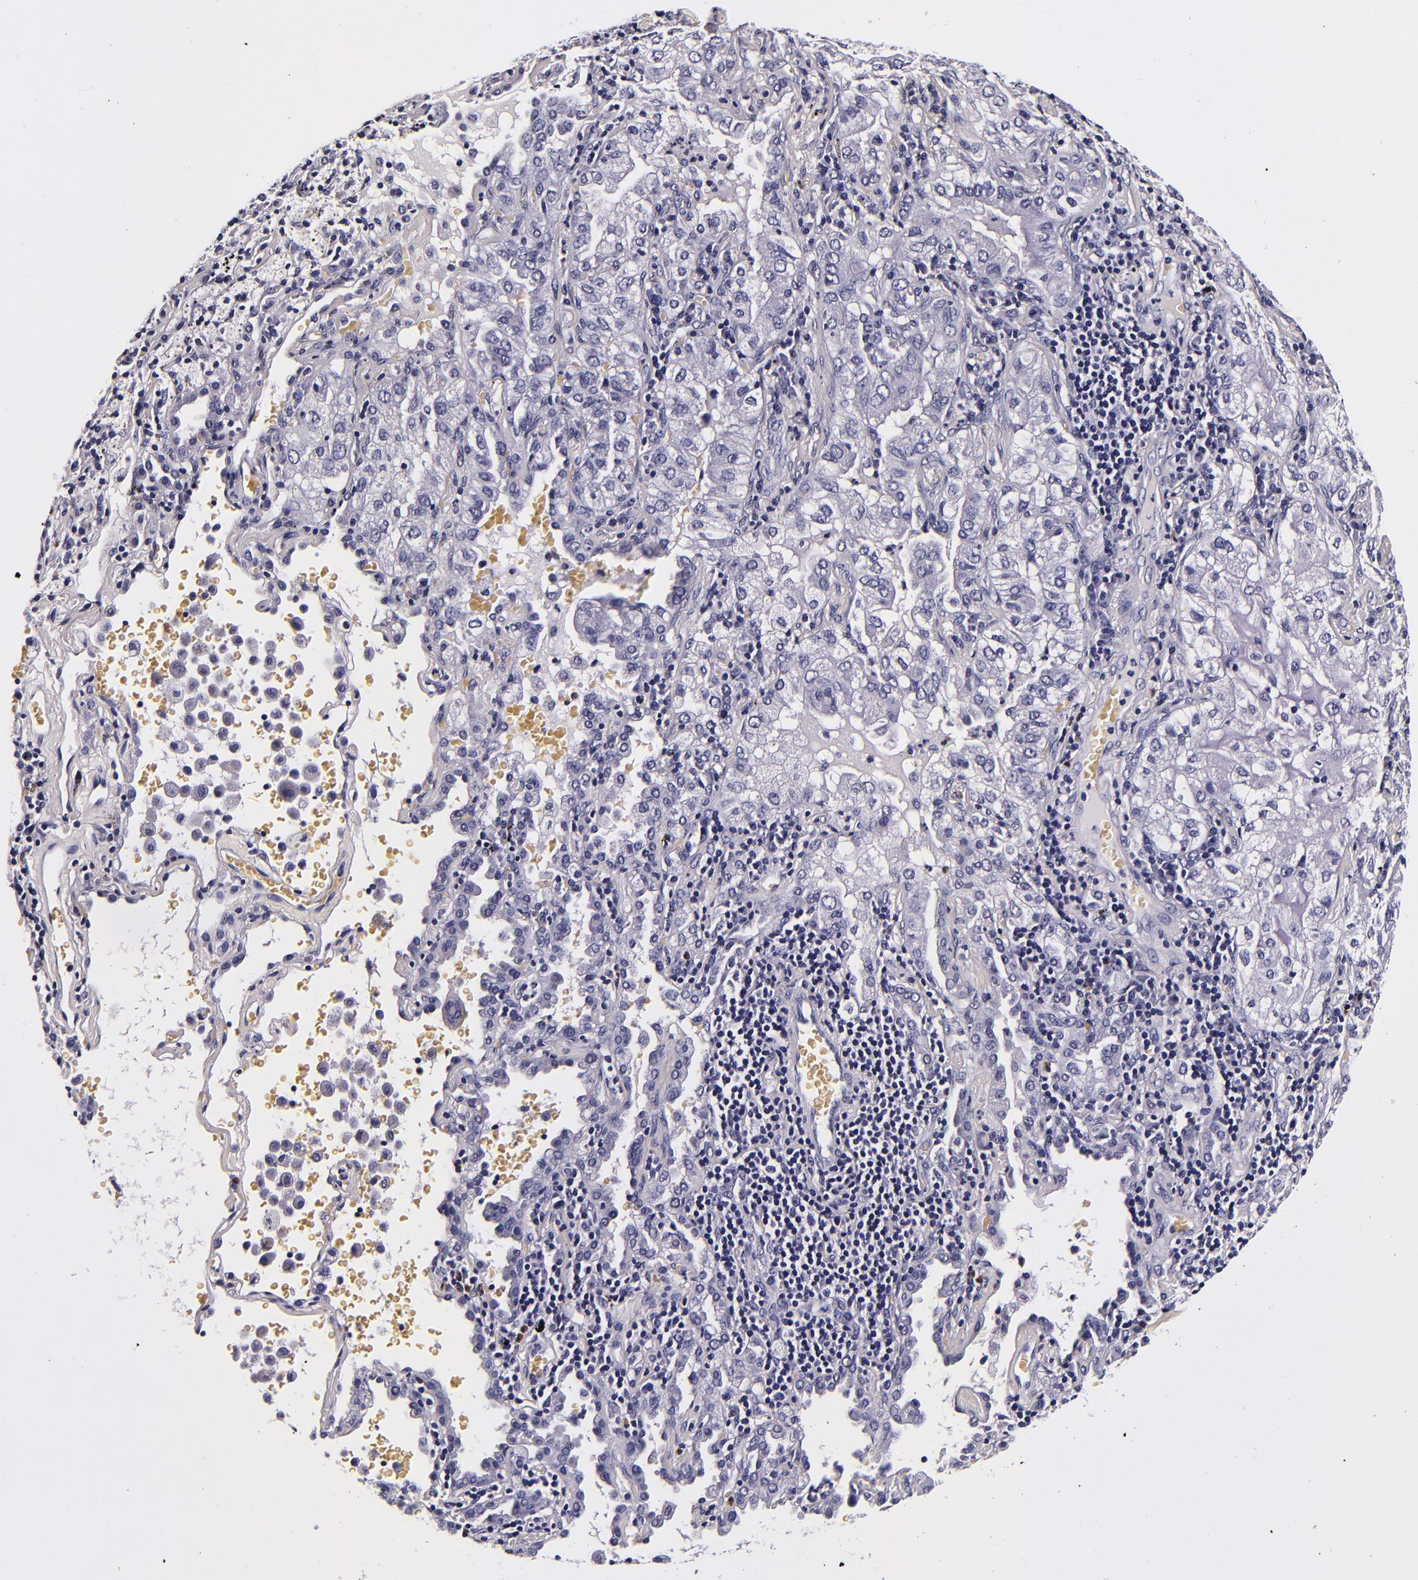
{"staining": {"intensity": "negative", "quantity": "none", "location": "none"}, "tissue": "lung cancer", "cell_type": "Tumor cells", "image_type": "cancer", "snomed": [{"axis": "morphology", "description": "Adenocarcinoma, NOS"}, {"axis": "topography", "description": "Lung"}], "caption": "Micrograph shows no protein positivity in tumor cells of lung cancer (adenocarcinoma) tissue.", "gene": "FBN1", "patient": {"sex": "female", "age": 50}}